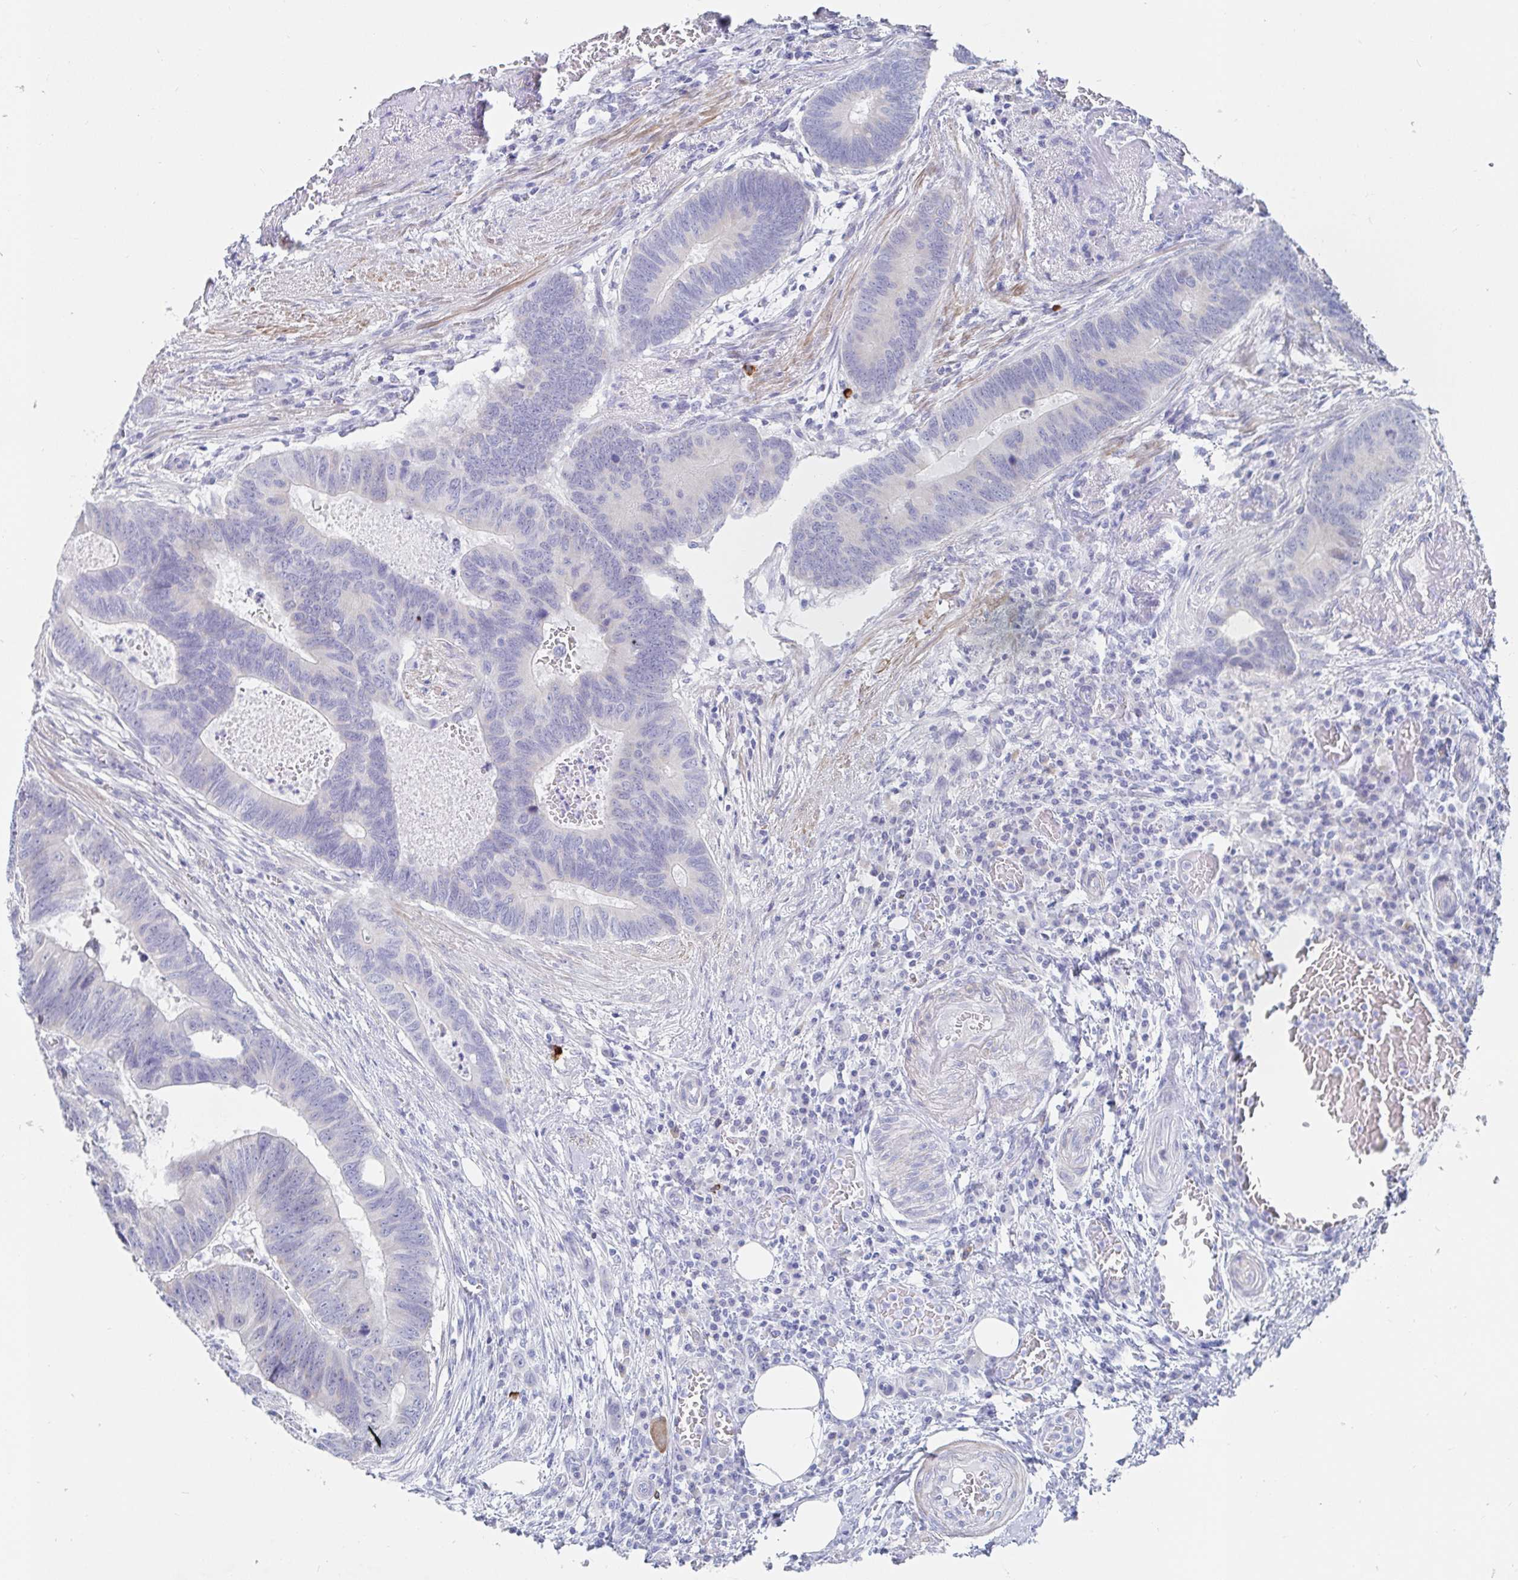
{"staining": {"intensity": "negative", "quantity": "none", "location": "none"}, "tissue": "colorectal cancer", "cell_type": "Tumor cells", "image_type": "cancer", "snomed": [{"axis": "morphology", "description": "Adenocarcinoma, NOS"}, {"axis": "topography", "description": "Colon"}], "caption": "Histopathology image shows no significant protein expression in tumor cells of colorectal adenocarcinoma.", "gene": "PACSIN1", "patient": {"sex": "male", "age": 62}}